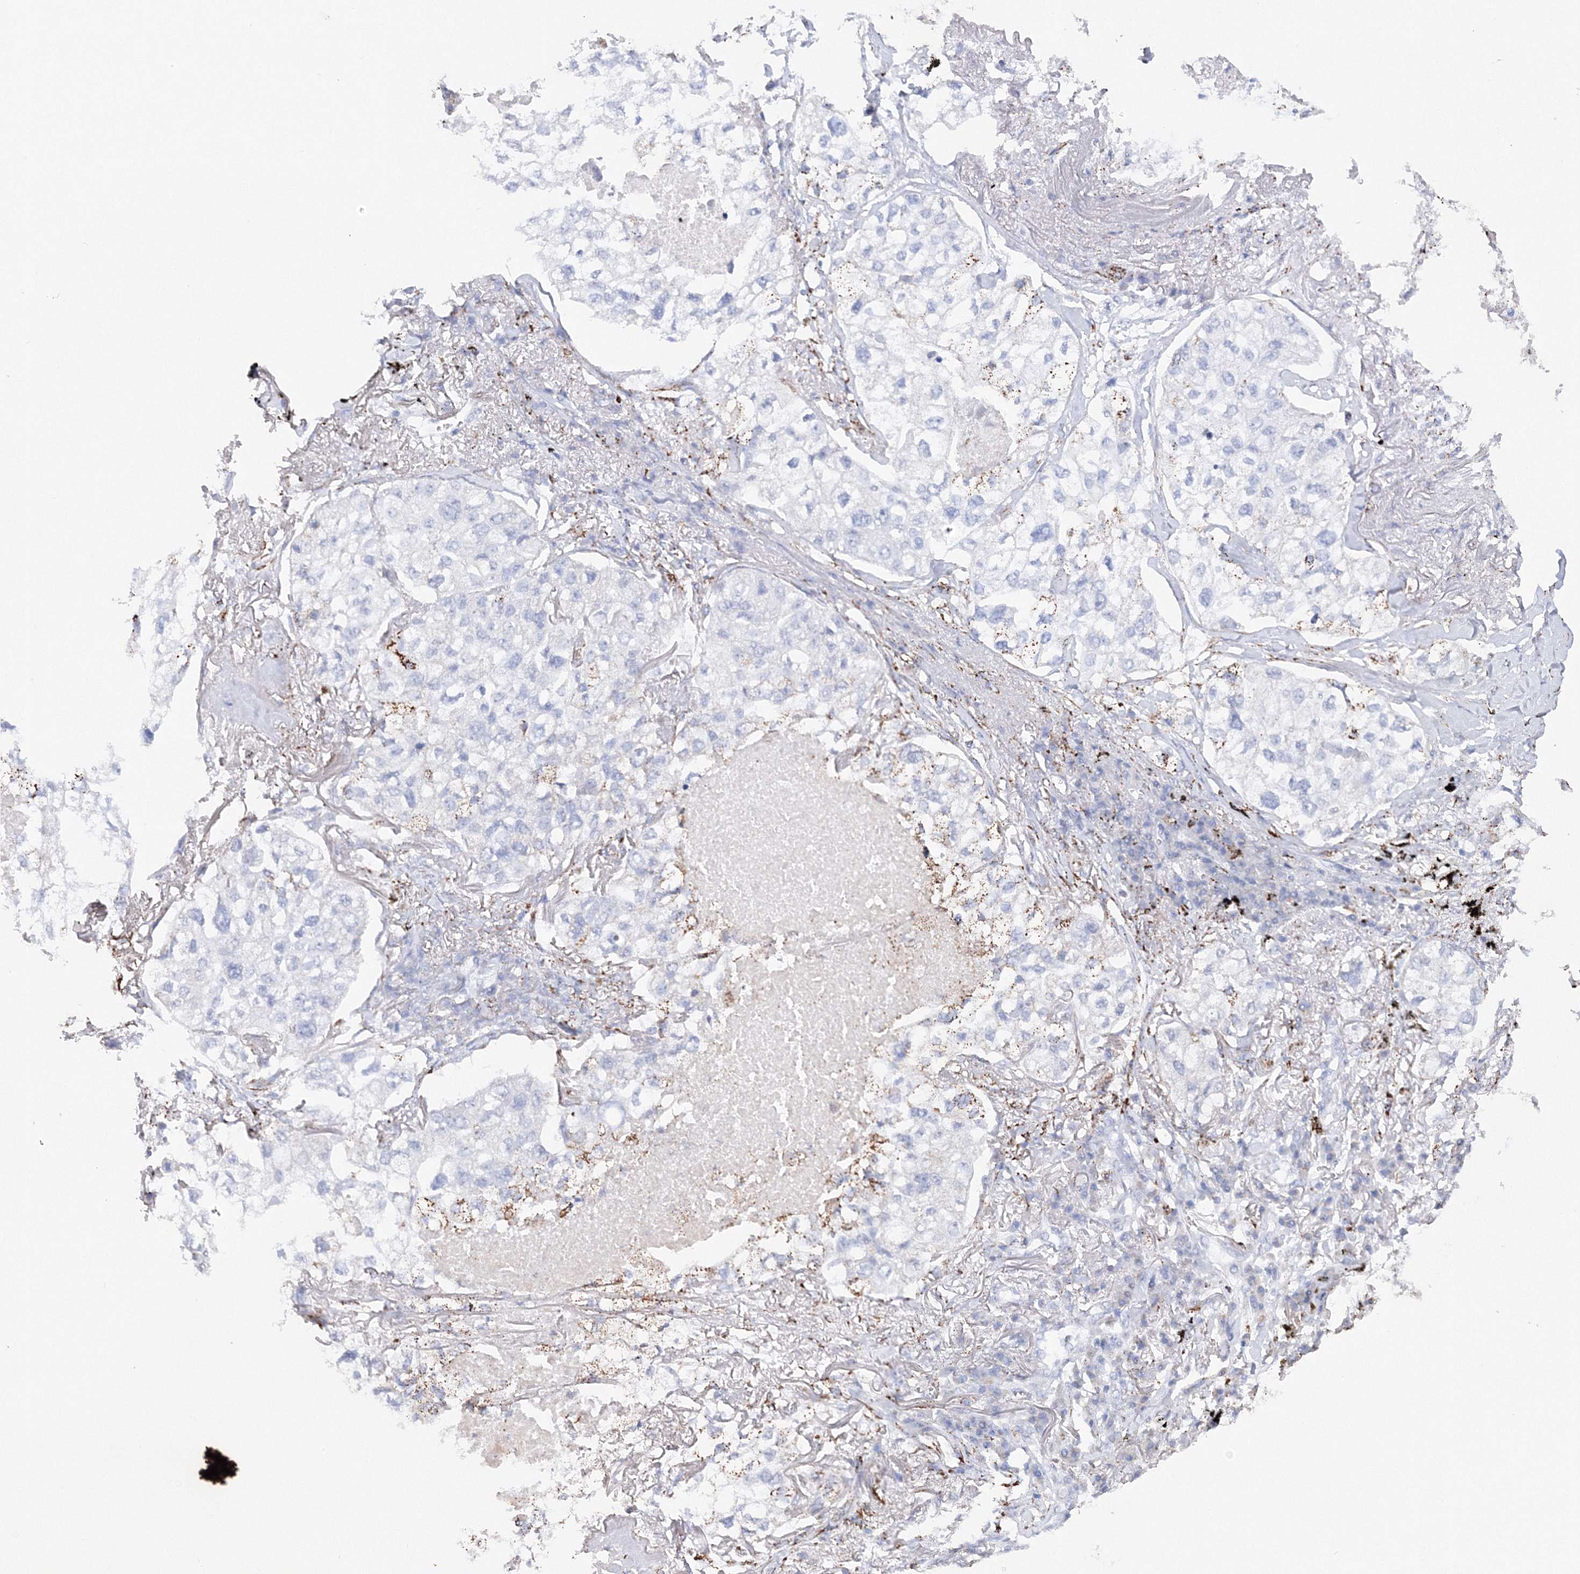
{"staining": {"intensity": "negative", "quantity": "none", "location": "none"}, "tissue": "lung cancer", "cell_type": "Tumor cells", "image_type": "cancer", "snomed": [{"axis": "morphology", "description": "Adenocarcinoma, NOS"}, {"axis": "topography", "description": "Lung"}], "caption": "A high-resolution micrograph shows immunohistochemistry staining of lung cancer, which exhibits no significant staining in tumor cells.", "gene": "MERTK", "patient": {"sex": "male", "age": 65}}